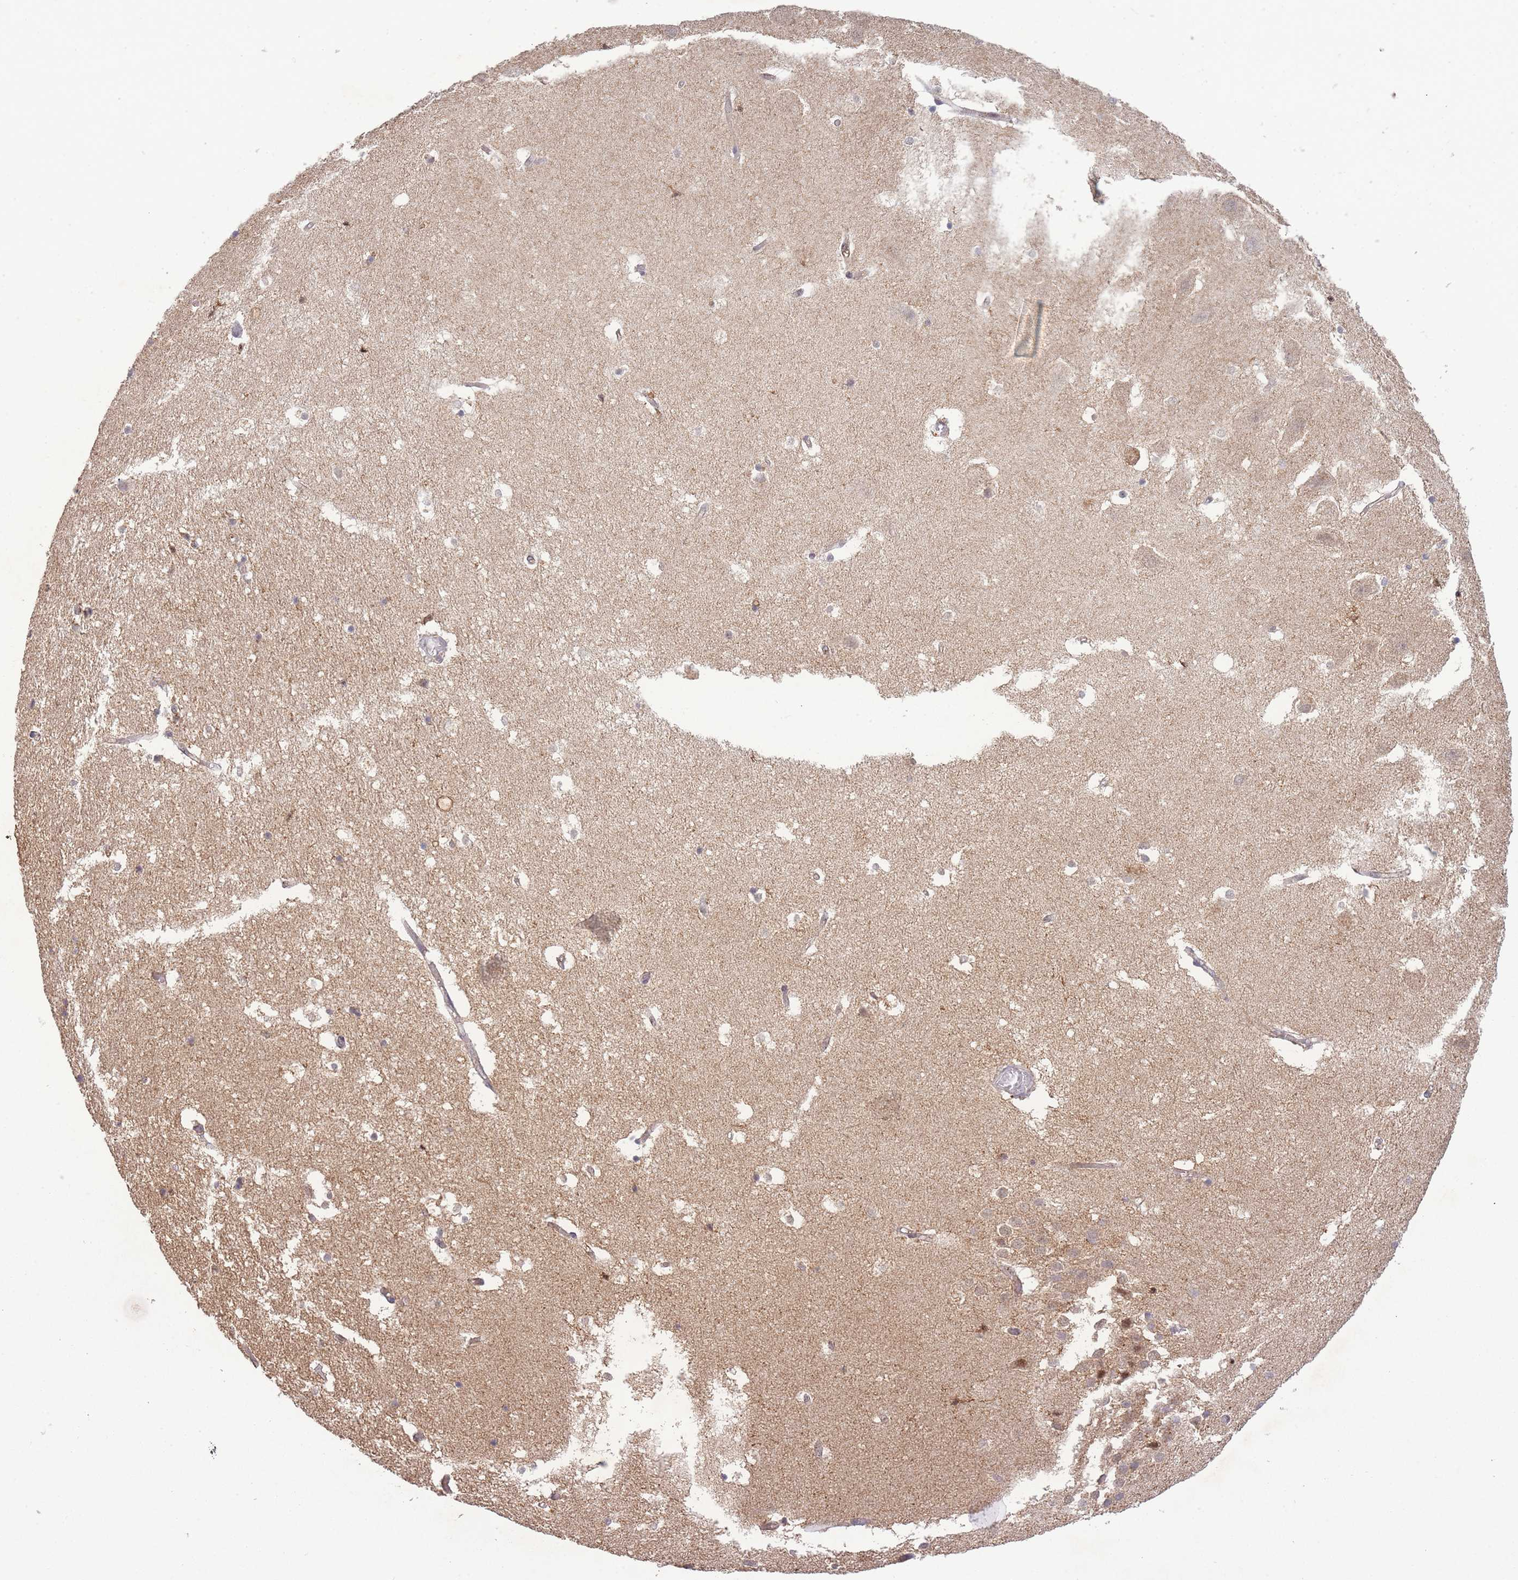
{"staining": {"intensity": "moderate", "quantity": "<25%", "location": "cytoplasmic/membranous"}, "tissue": "hippocampus", "cell_type": "Glial cells", "image_type": "normal", "snomed": [{"axis": "morphology", "description": "Normal tissue, NOS"}, {"axis": "topography", "description": "Hippocampus"}], "caption": "Glial cells demonstrate low levels of moderate cytoplasmic/membranous staining in approximately <25% of cells in benign hippocampus. The staining is performed using DAB brown chromogen to label protein expression. The nuclei are counter-stained blue using hematoxylin.", "gene": "RNF144B", "patient": {"sex": "female", "age": 52}}